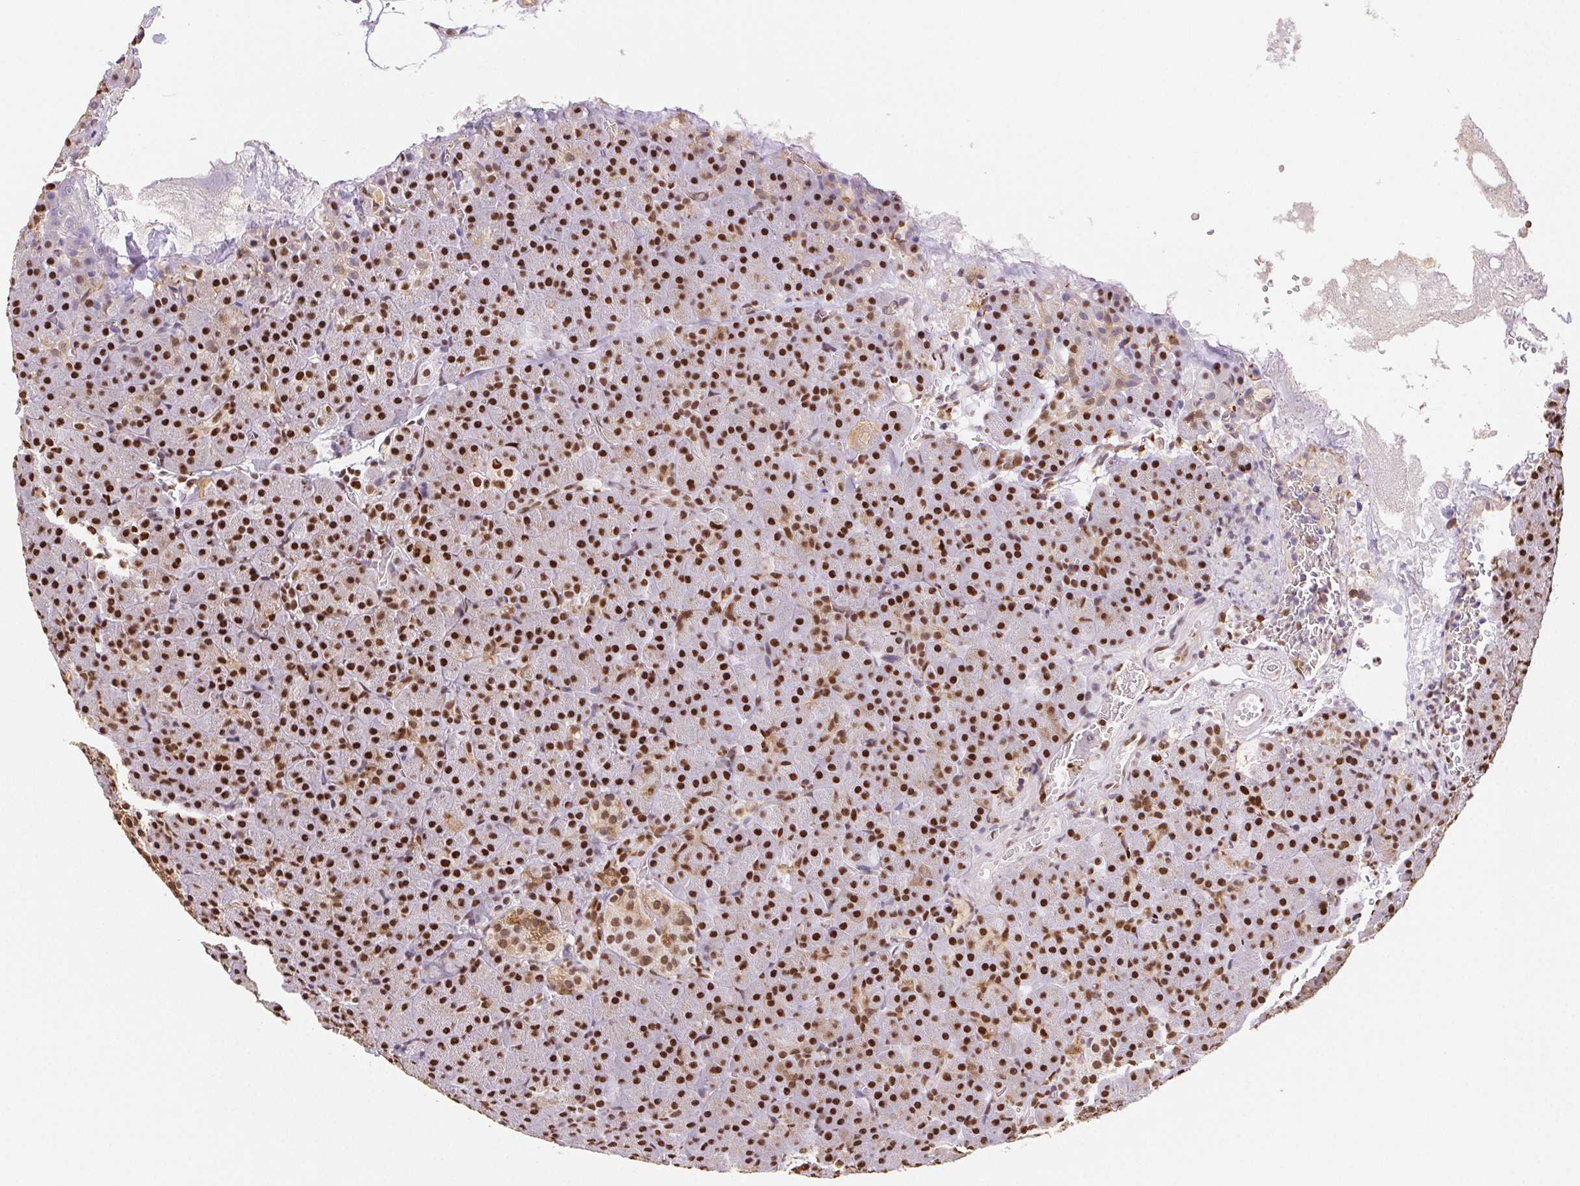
{"staining": {"intensity": "strong", "quantity": ">75%", "location": "nuclear"}, "tissue": "pancreas", "cell_type": "Exocrine glandular cells", "image_type": "normal", "snomed": [{"axis": "morphology", "description": "Normal tissue, NOS"}, {"axis": "topography", "description": "Pancreas"}], "caption": "Pancreas stained with IHC demonstrates strong nuclear positivity in about >75% of exocrine glandular cells.", "gene": "SETSIP", "patient": {"sex": "female", "age": 74}}